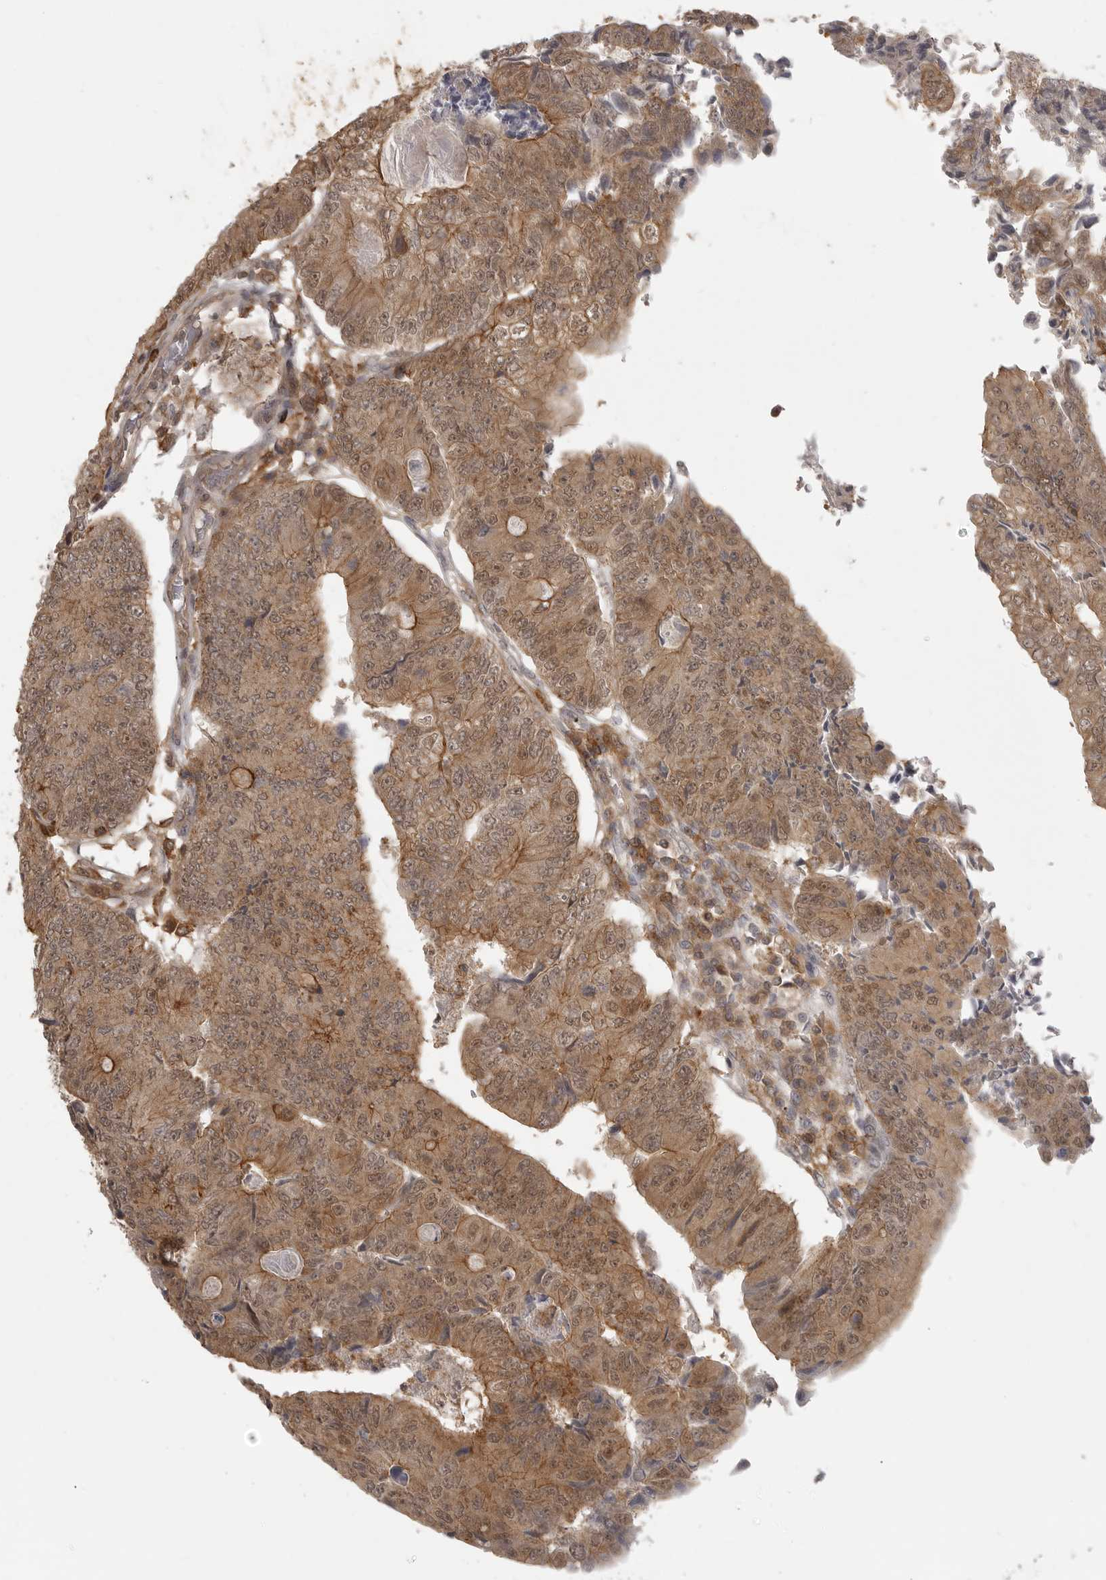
{"staining": {"intensity": "moderate", "quantity": ">75%", "location": "cytoplasmic/membranous"}, "tissue": "colorectal cancer", "cell_type": "Tumor cells", "image_type": "cancer", "snomed": [{"axis": "morphology", "description": "Adenocarcinoma, NOS"}, {"axis": "topography", "description": "Colon"}], "caption": "Immunohistochemical staining of human adenocarcinoma (colorectal) demonstrates medium levels of moderate cytoplasmic/membranous protein staining in about >75% of tumor cells. The protein is shown in brown color, while the nuclei are stained blue.", "gene": "DBNL", "patient": {"sex": "female", "age": 67}}